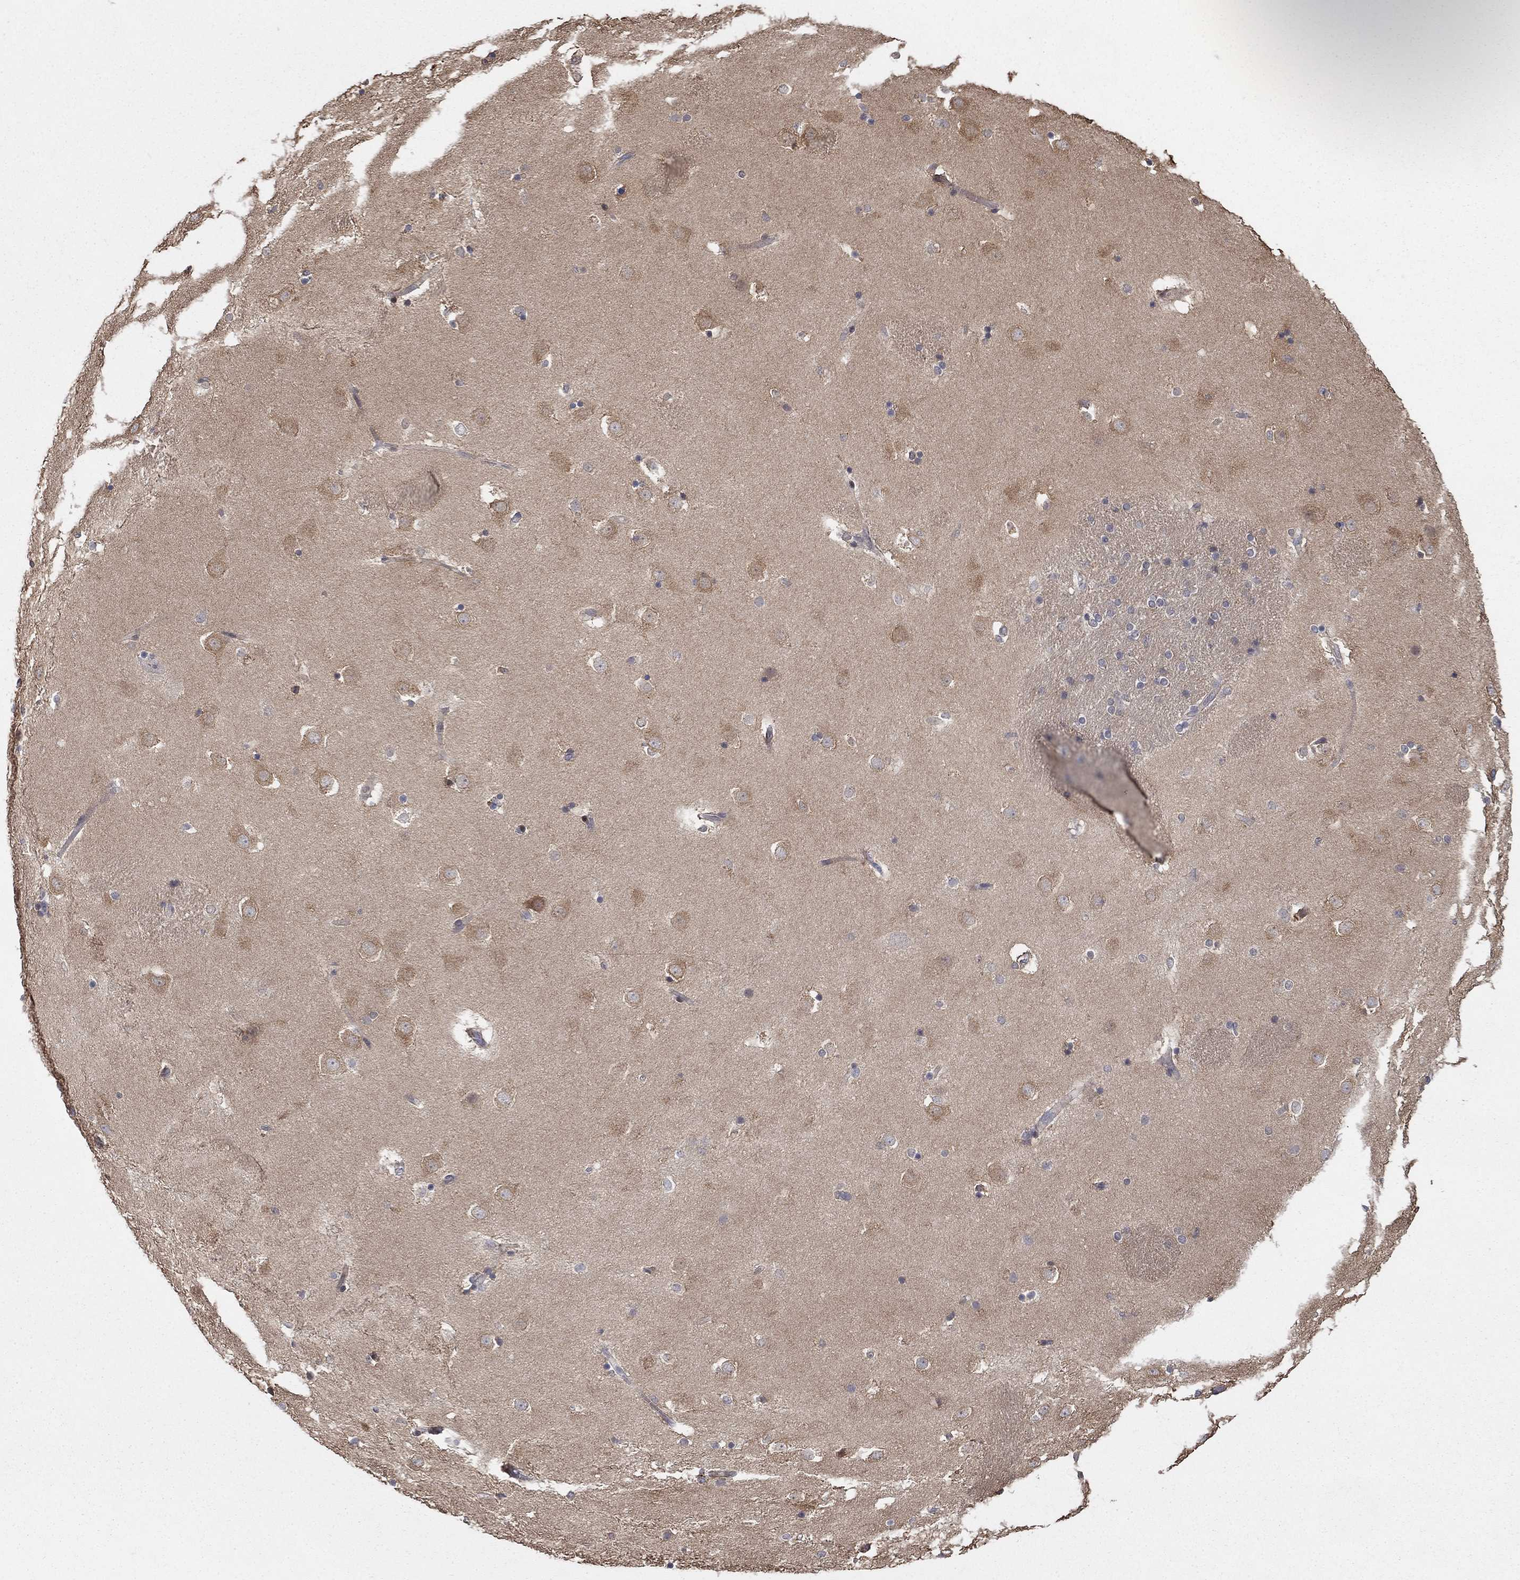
{"staining": {"intensity": "moderate", "quantity": "25%-75%", "location": "cytoplasmic/membranous"}, "tissue": "caudate", "cell_type": "Glial cells", "image_type": "normal", "snomed": [{"axis": "morphology", "description": "Normal tissue, NOS"}, {"axis": "topography", "description": "Lateral ventricle wall"}], "caption": "Immunohistochemical staining of unremarkable human caudate exhibits 25%-75% levels of moderate cytoplasmic/membranous protein positivity in approximately 25%-75% of glial cells. (DAB = brown stain, brightfield microscopy at high magnification).", "gene": "LPCAT4", "patient": {"sex": "male", "age": 51}}